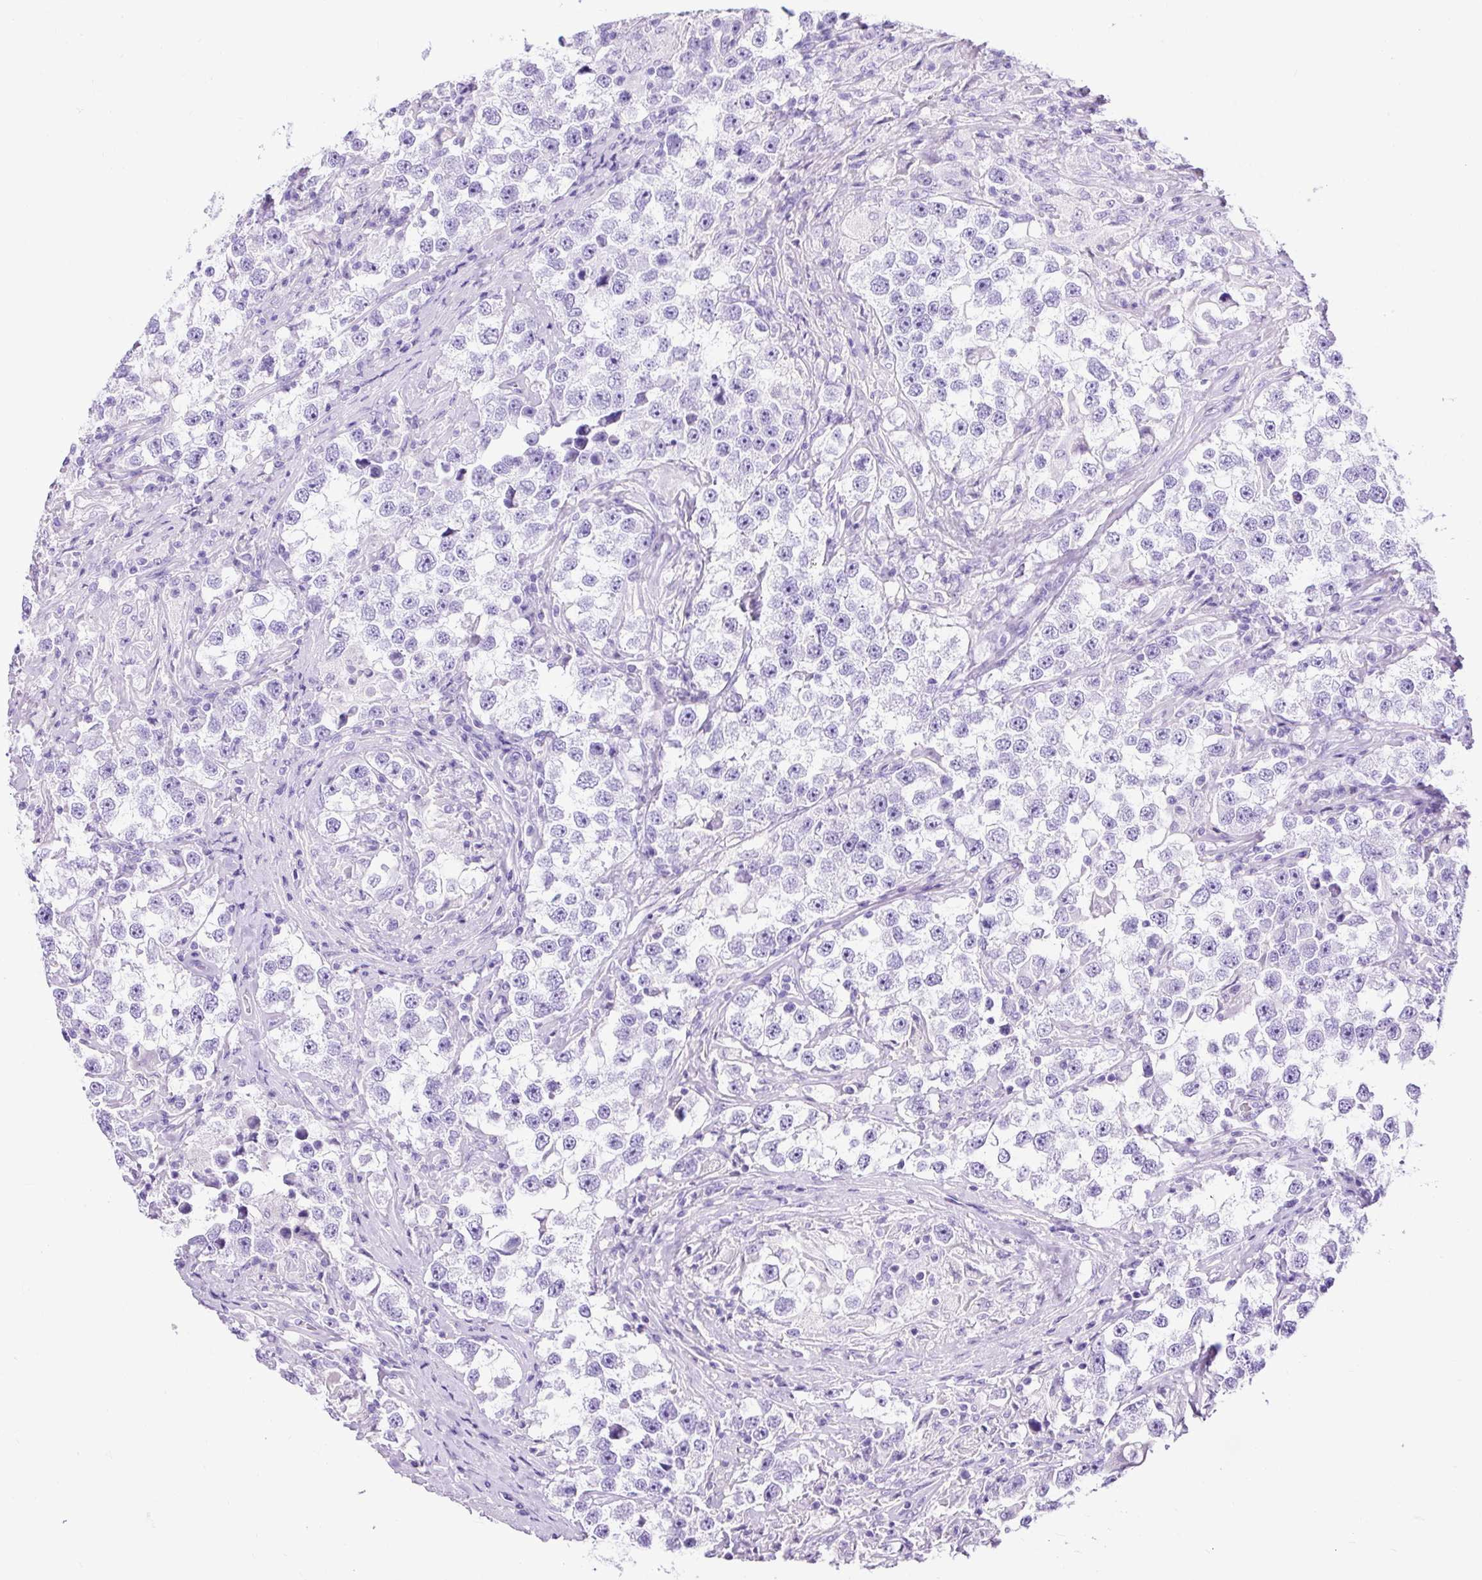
{"staining": {"intensity": "negative", "quantity": "none", "location": "none"}, "tissue": "testis cancer", "cell_type": "Tumor cells", "image_type": "cancer", "snomed": [{"axis": "morphology", "description": "Seminoma, NOS"}, {"axis": "topography", "description": "Testis"}], "caption": "Immunohistochemical staining of testis cancer (seminoma) shows no significant expression in tumor cells.", "gene": "PDIA2", "patient": {"sex": "male", "age": 46}}